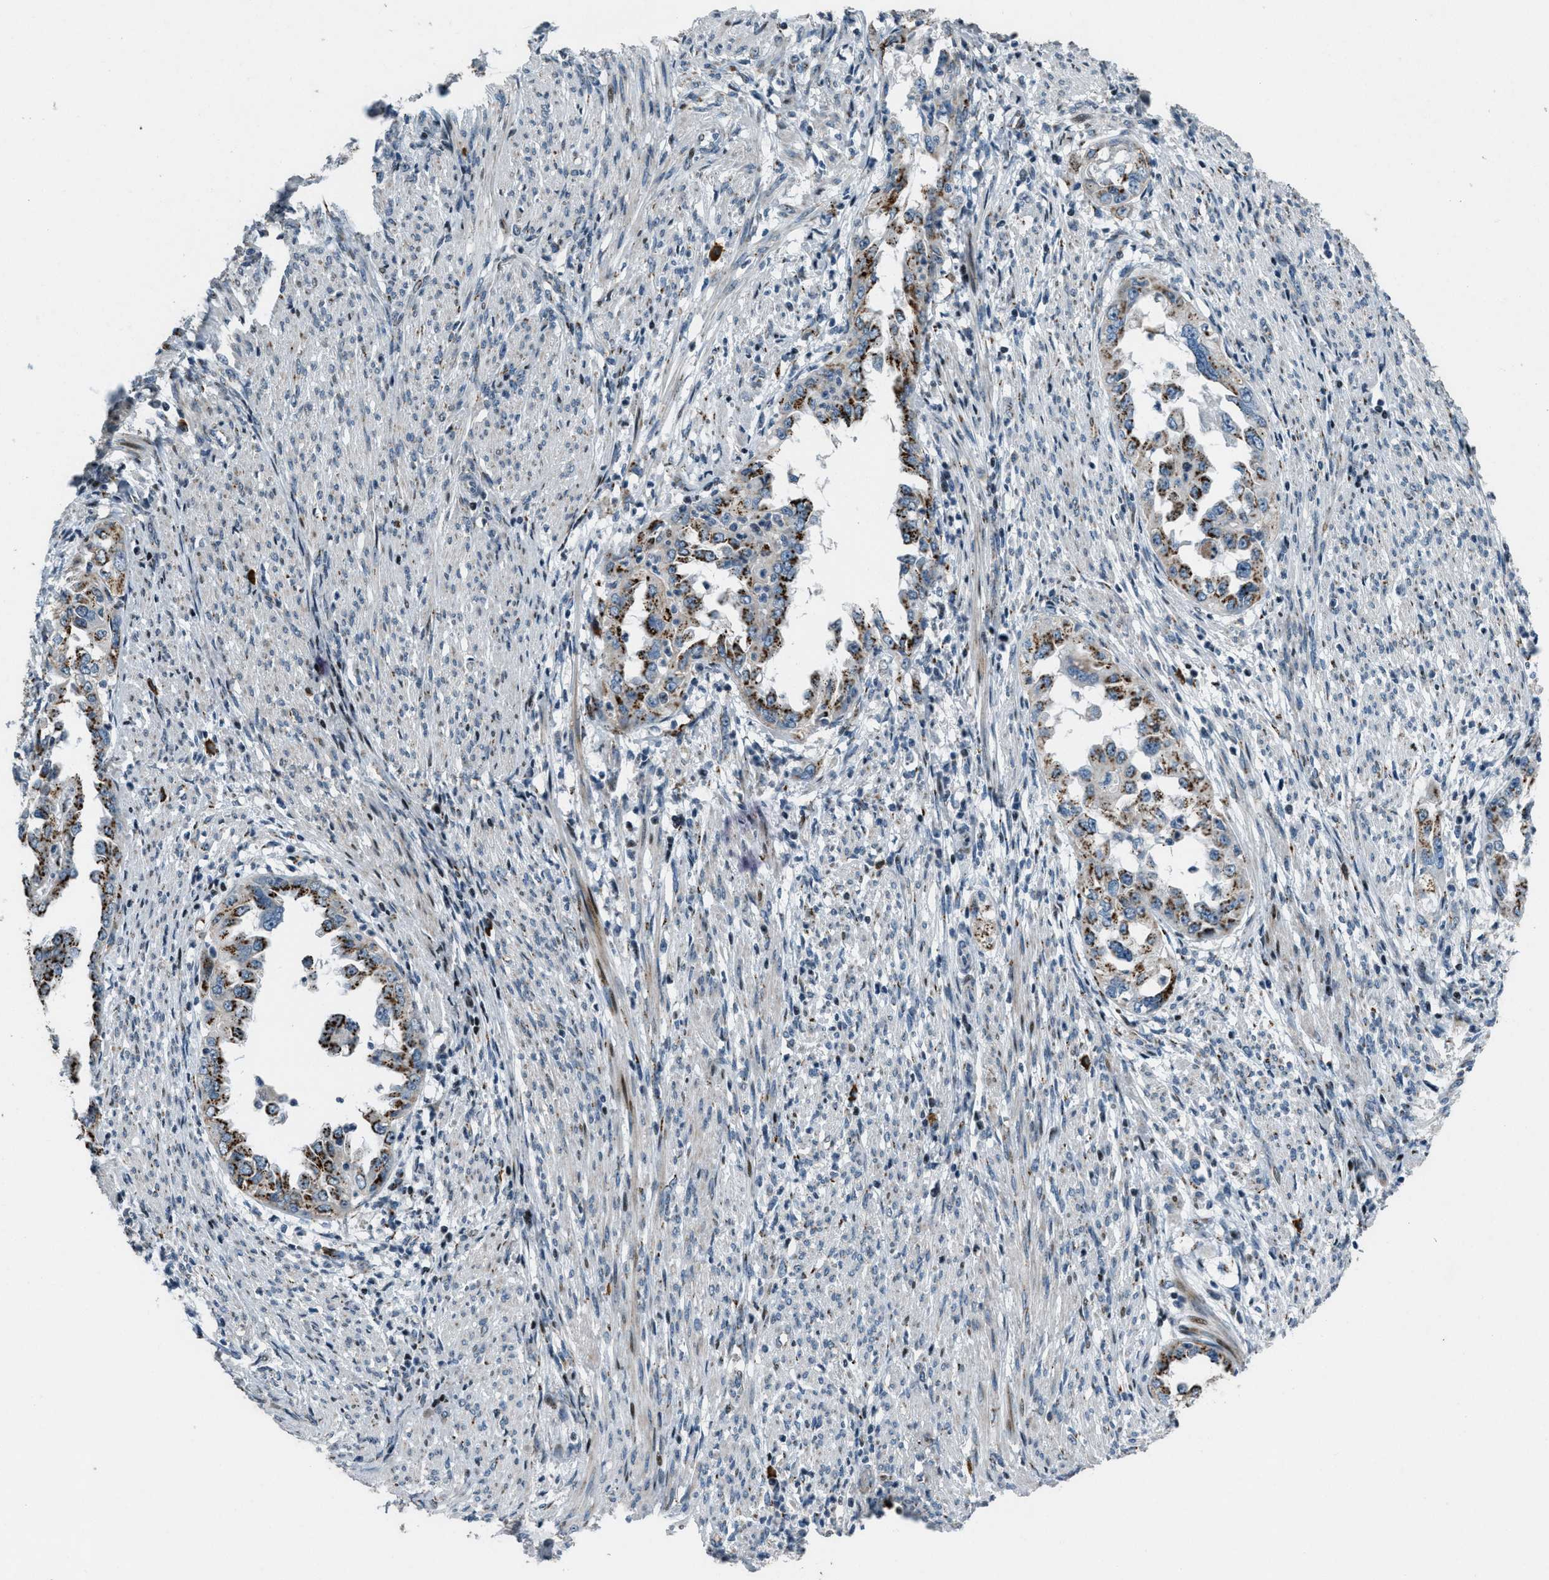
{"staining": {"intensity": "strong", "quantity": "25%-75%", "location": "cytoplasmic/membranous"}, "tissue": "endometrial cancer", "cell_type": "Tumor cells", "image_type": "cancer", "snomed": [{"axis": "morphology", "description": "Adenocarcinoma, NOS"}, {"axis": "topography", "description": "Endometrium"}], "caption": "Protein staining by immunohistochemistry (IHC) shows strong cytoplasmic/membranous staining in approximately 25%-75% of tumor cells in endometrial cancer (adenocarcinoma). The staining was performed using DAB to visualize the protein expression in brown, while the nuclei were stained in blue with hematoxylin (Magnification: 20x).", "gene": "GPC6", "patient": {"sex": "female", "age": 85}}